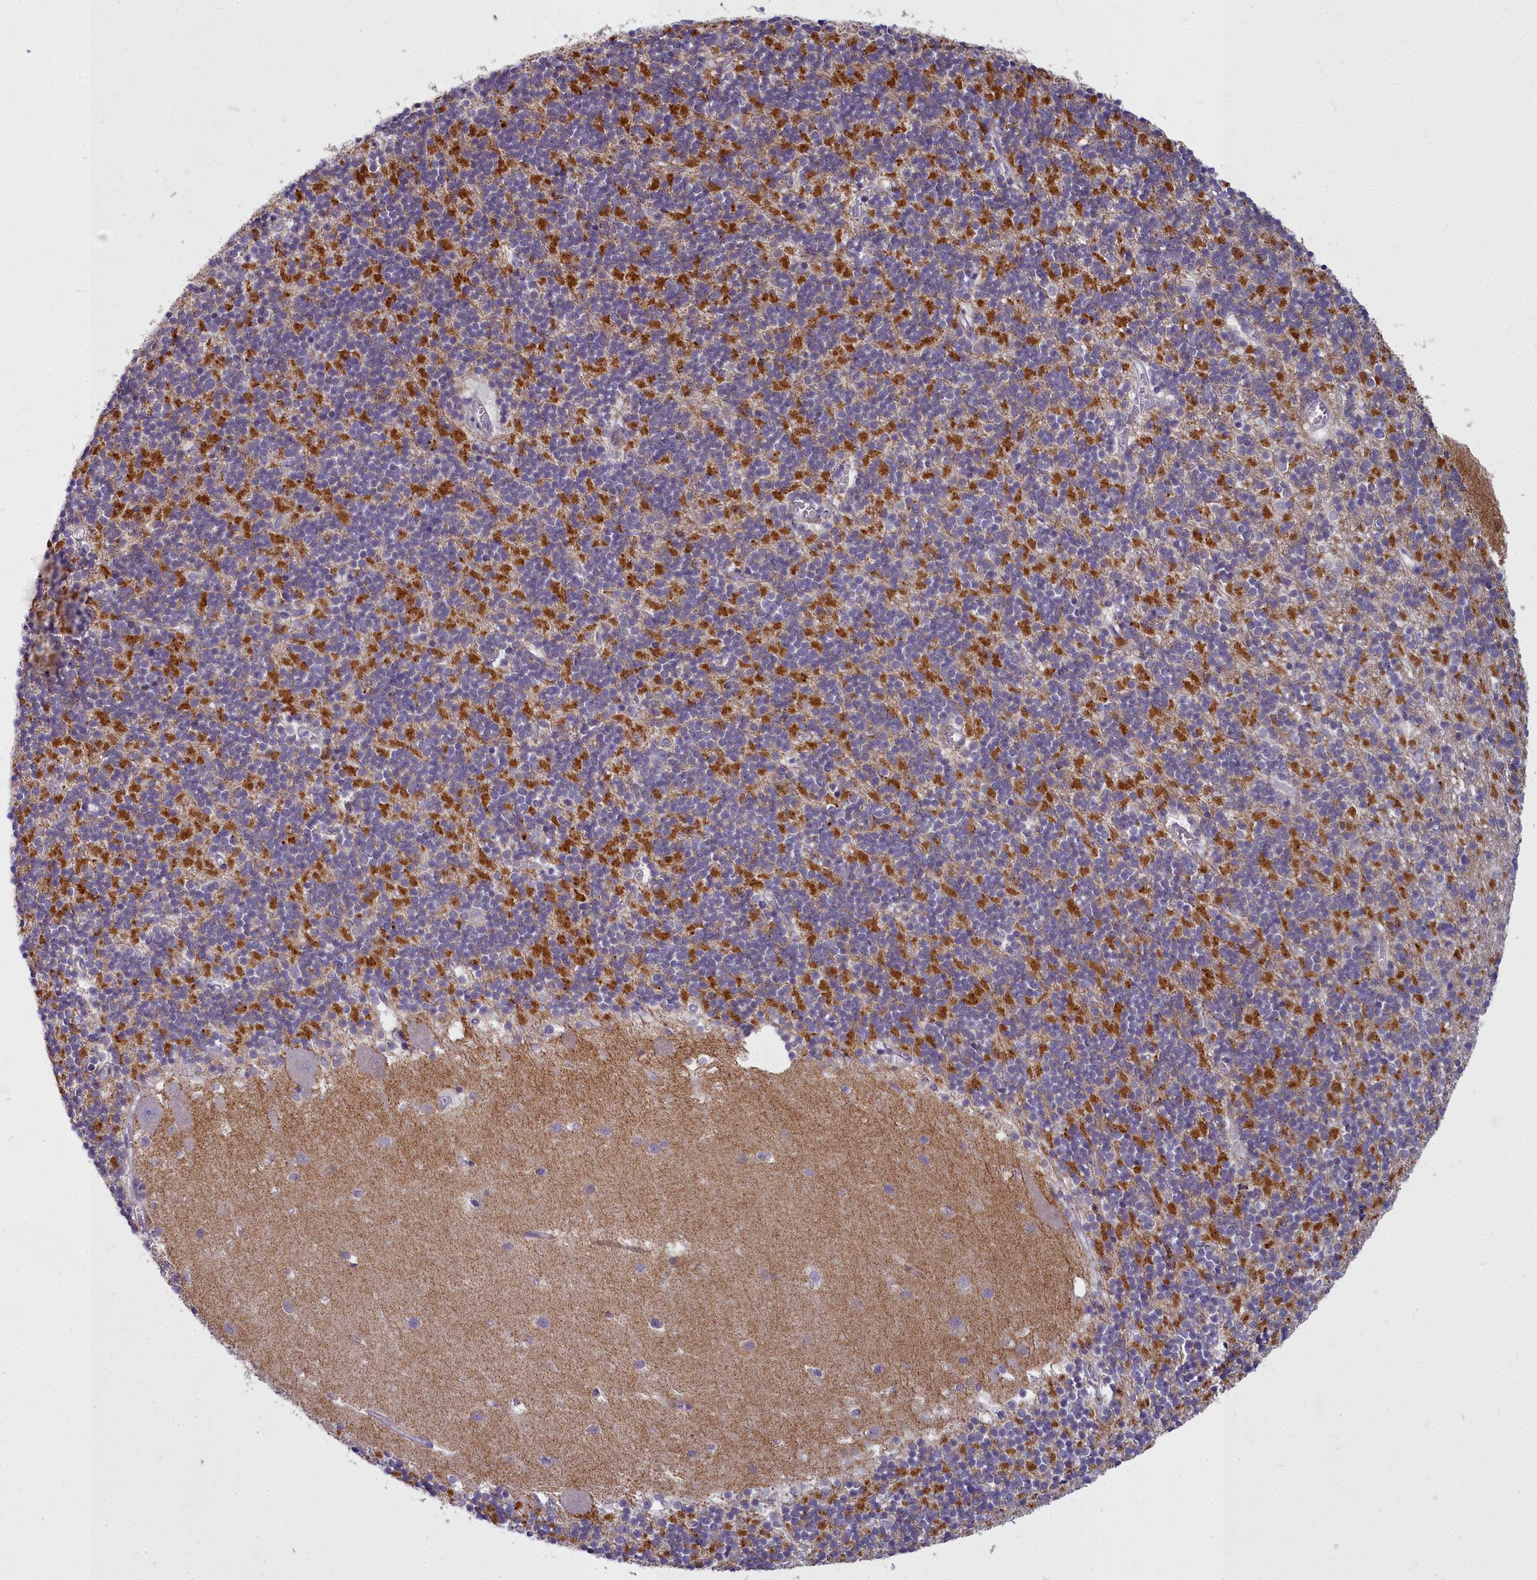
{"staining": {"intensity": "moderate", "quantity": "25%-75%", "location": "cytoplasmic/membranous"}, "tissue": "cerebellum", "cell_type": "Cells in granular layer", "image_type": "normal", "snomed": [{"axis": "morphology", "description": "Normal tissue, NOS"}, {"axis": "topography", "description": "Cerebellum"}], "caption": "DAB immunohistochemical staining of unremarkable human cerebellum demonstrates moderate cytoplasmic/membranous protein staining in approximately 25%-75% of cells in granular layer.", "gene": "ARL15", "patient": {"sex": "male", "age": 54}}